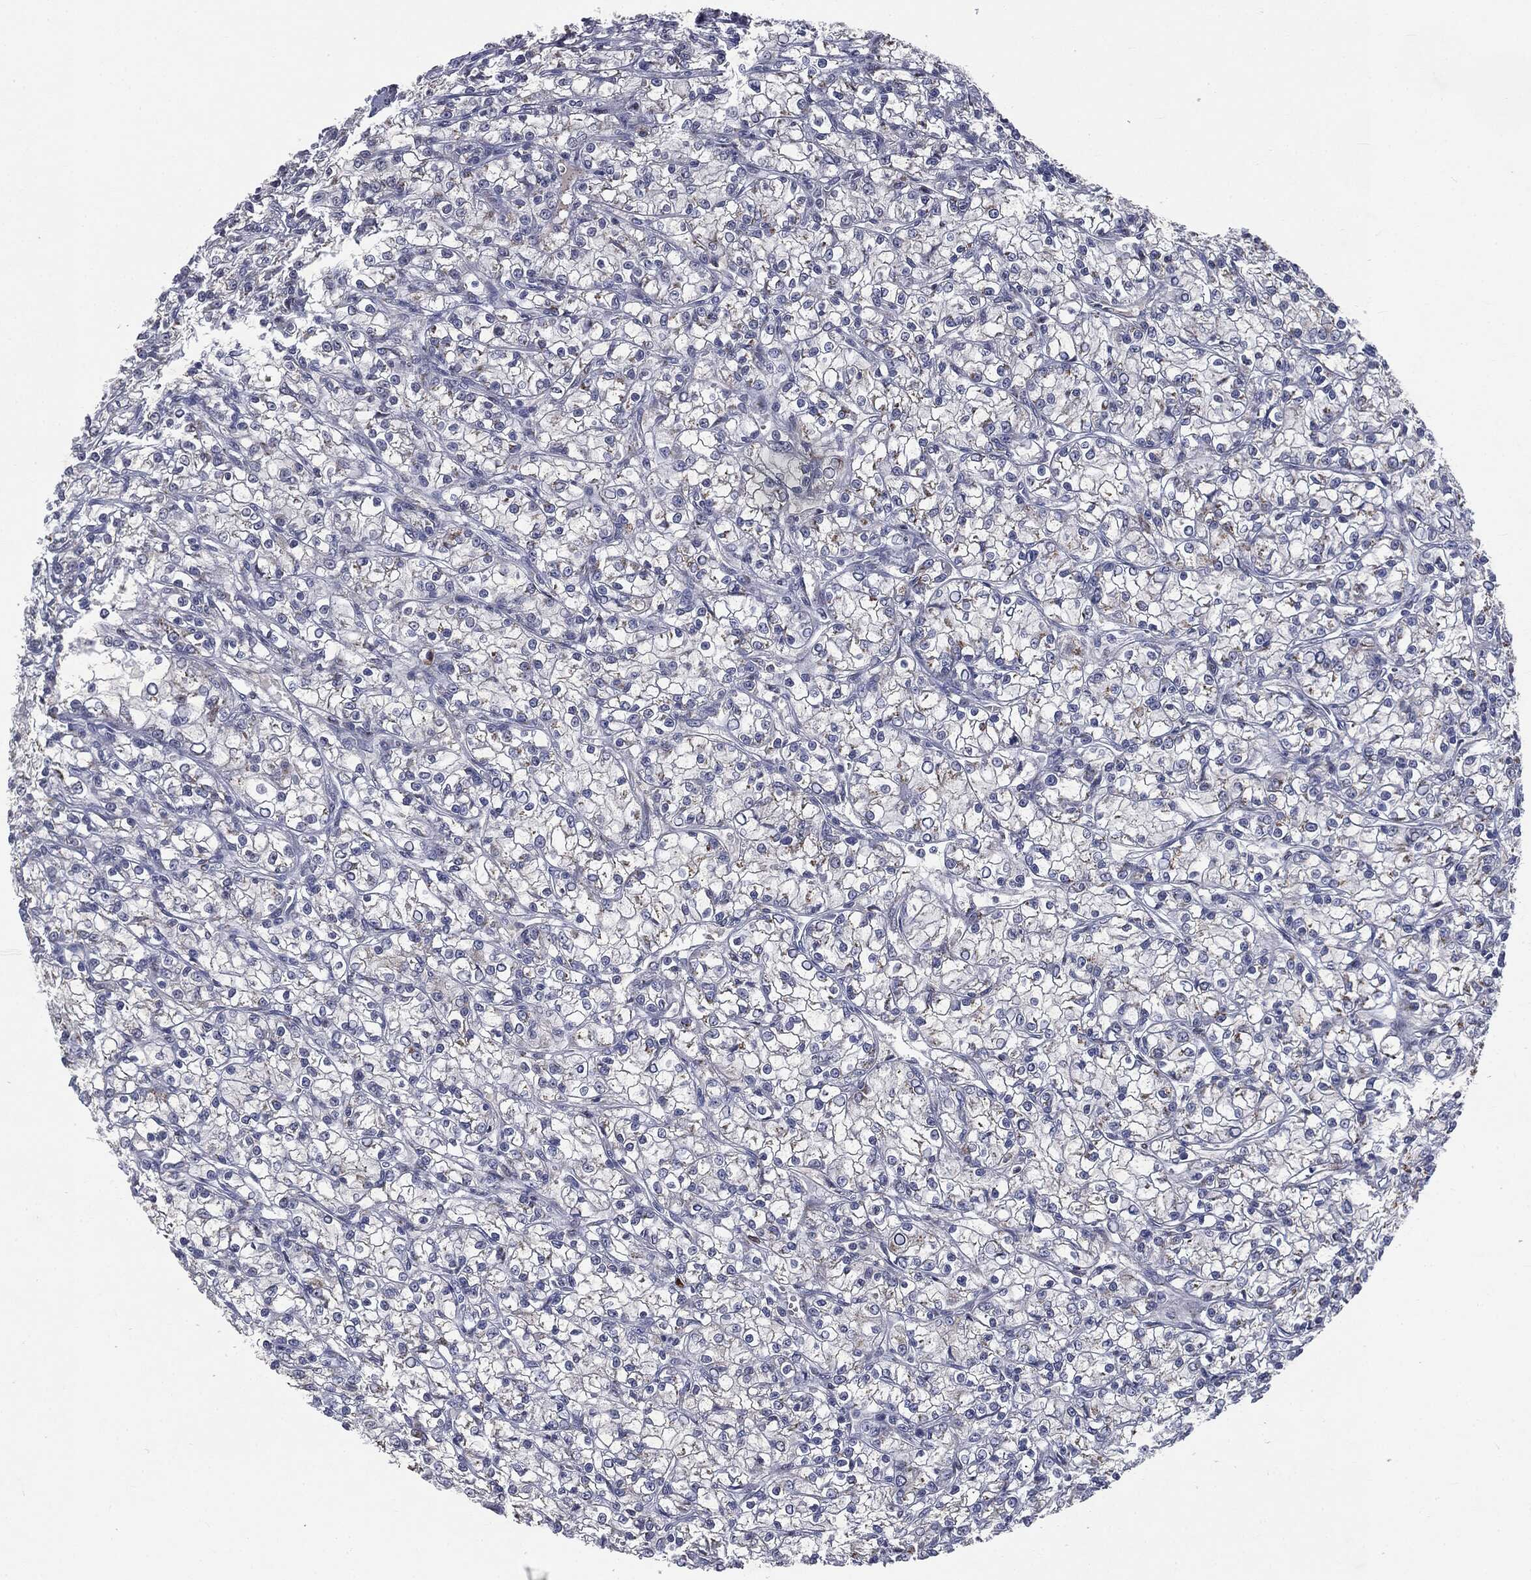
{"staining": {"intensity": "negative", "quantity": "none", "location": "none"}, "tissue": "renal cancer", "cell_type": "Tumor cells", "image_type": "cancer", "snomed": [{"axis": "morphology", "description": "Adenocarcinoma, NOS"}, {"axis": "topography", "description": "Kidney"}], "caption": "An image of renal adenocarcinoma stained for a protein demonstrates no brown staining in tumor cells.", "gene": "CASD1", "patient": {"sex": "female", "age": 59}}